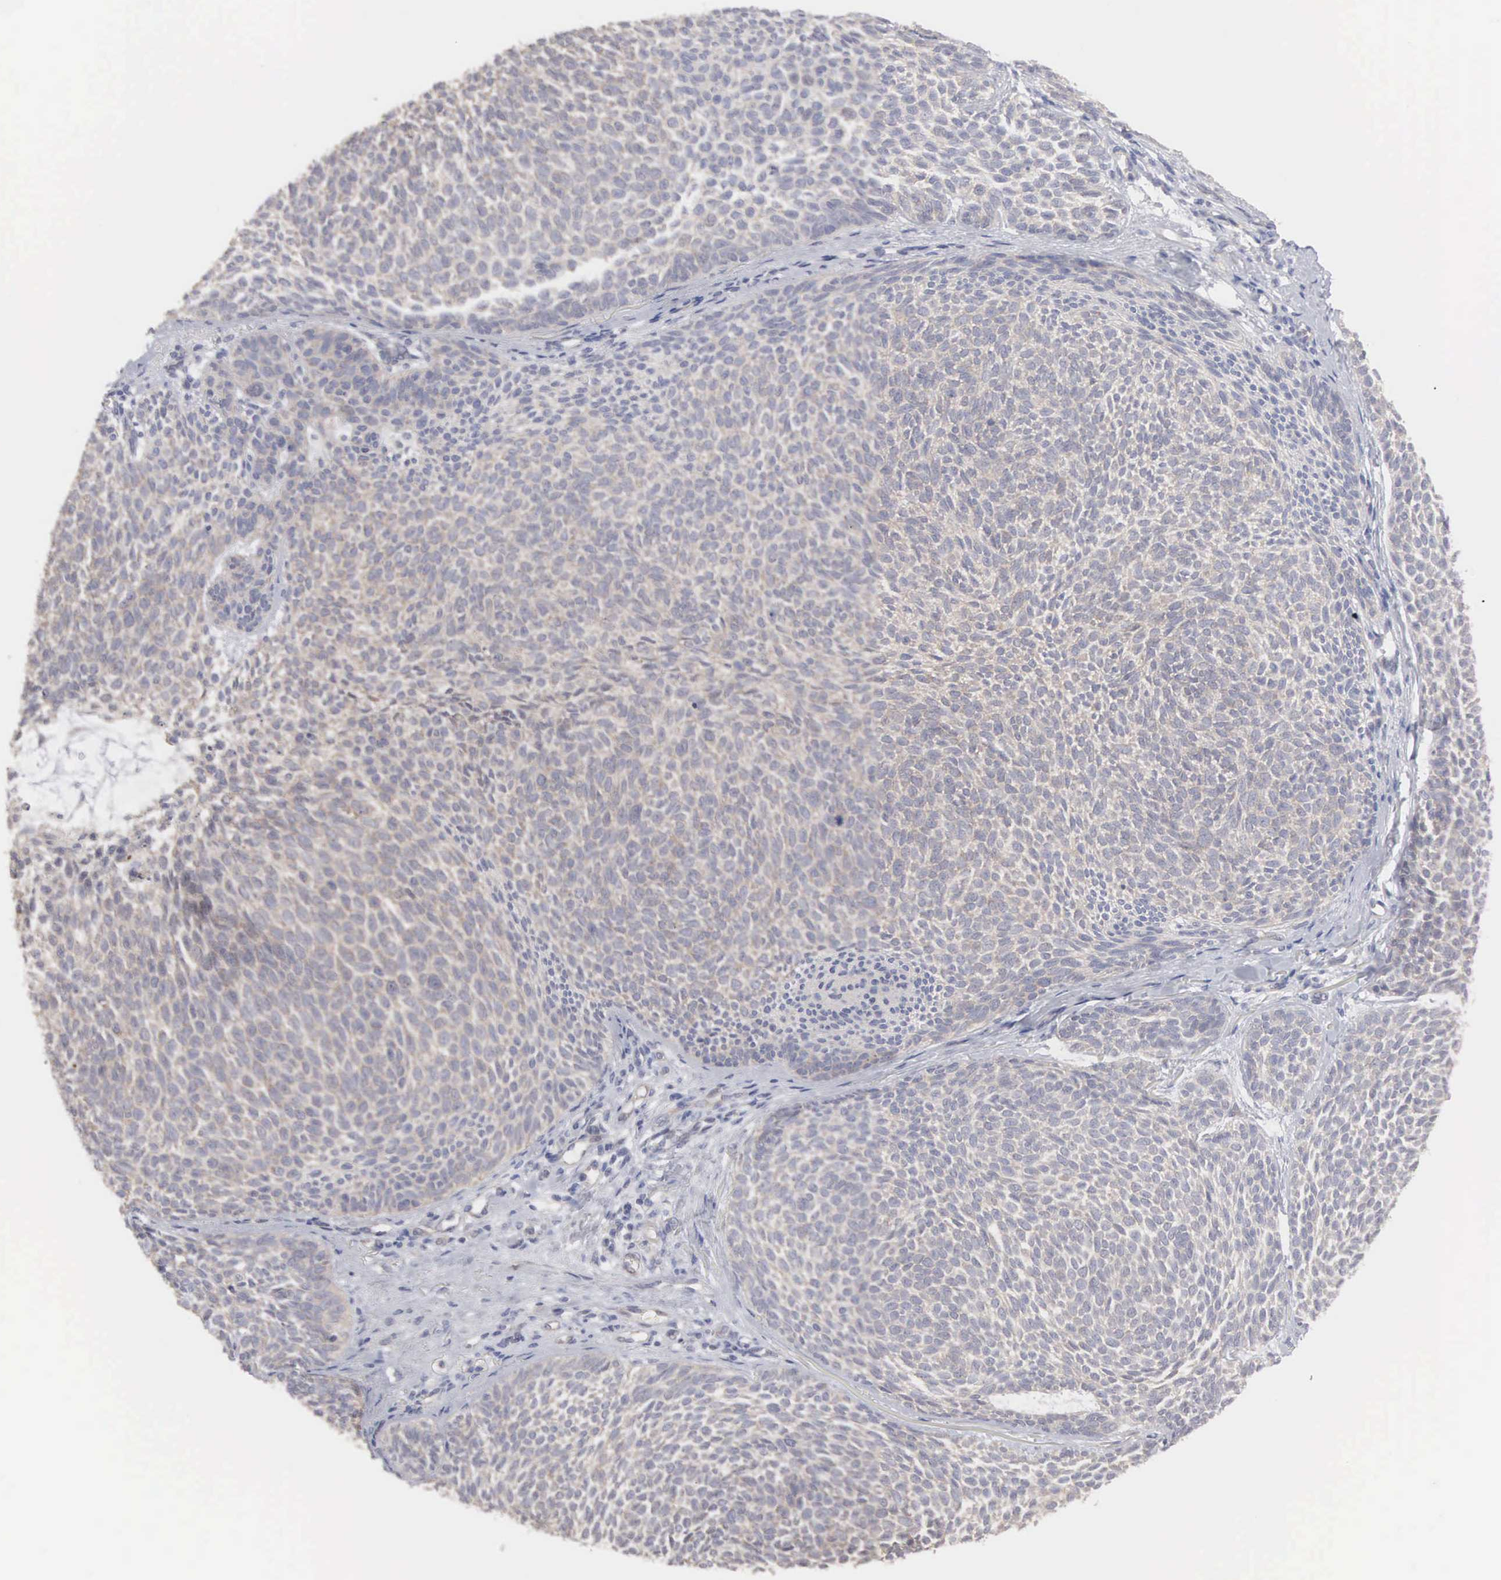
{"staining": {"intensity": "weak", "quantity": ">75%", "location": "cytoplasmic/membranous"}, "tissue": "skin cancer", "cell_type": "Tumor cells", "image_type": "cancer", "snomed": [{"axis": "morphology", "description": "Basal cell carcinoma"}, {"axis": "topography", "description": "Skin"}], "caption": "DAB (3,3'-diaminobenzidine) immunohistochemical staining of basal cell carcinoma (skin) demonstrates weak cytoplasmic/membranous protein staining in about >75% of tumor cells.", "gene": "INF2", "patient": {"sex": "male", "age": 84}}